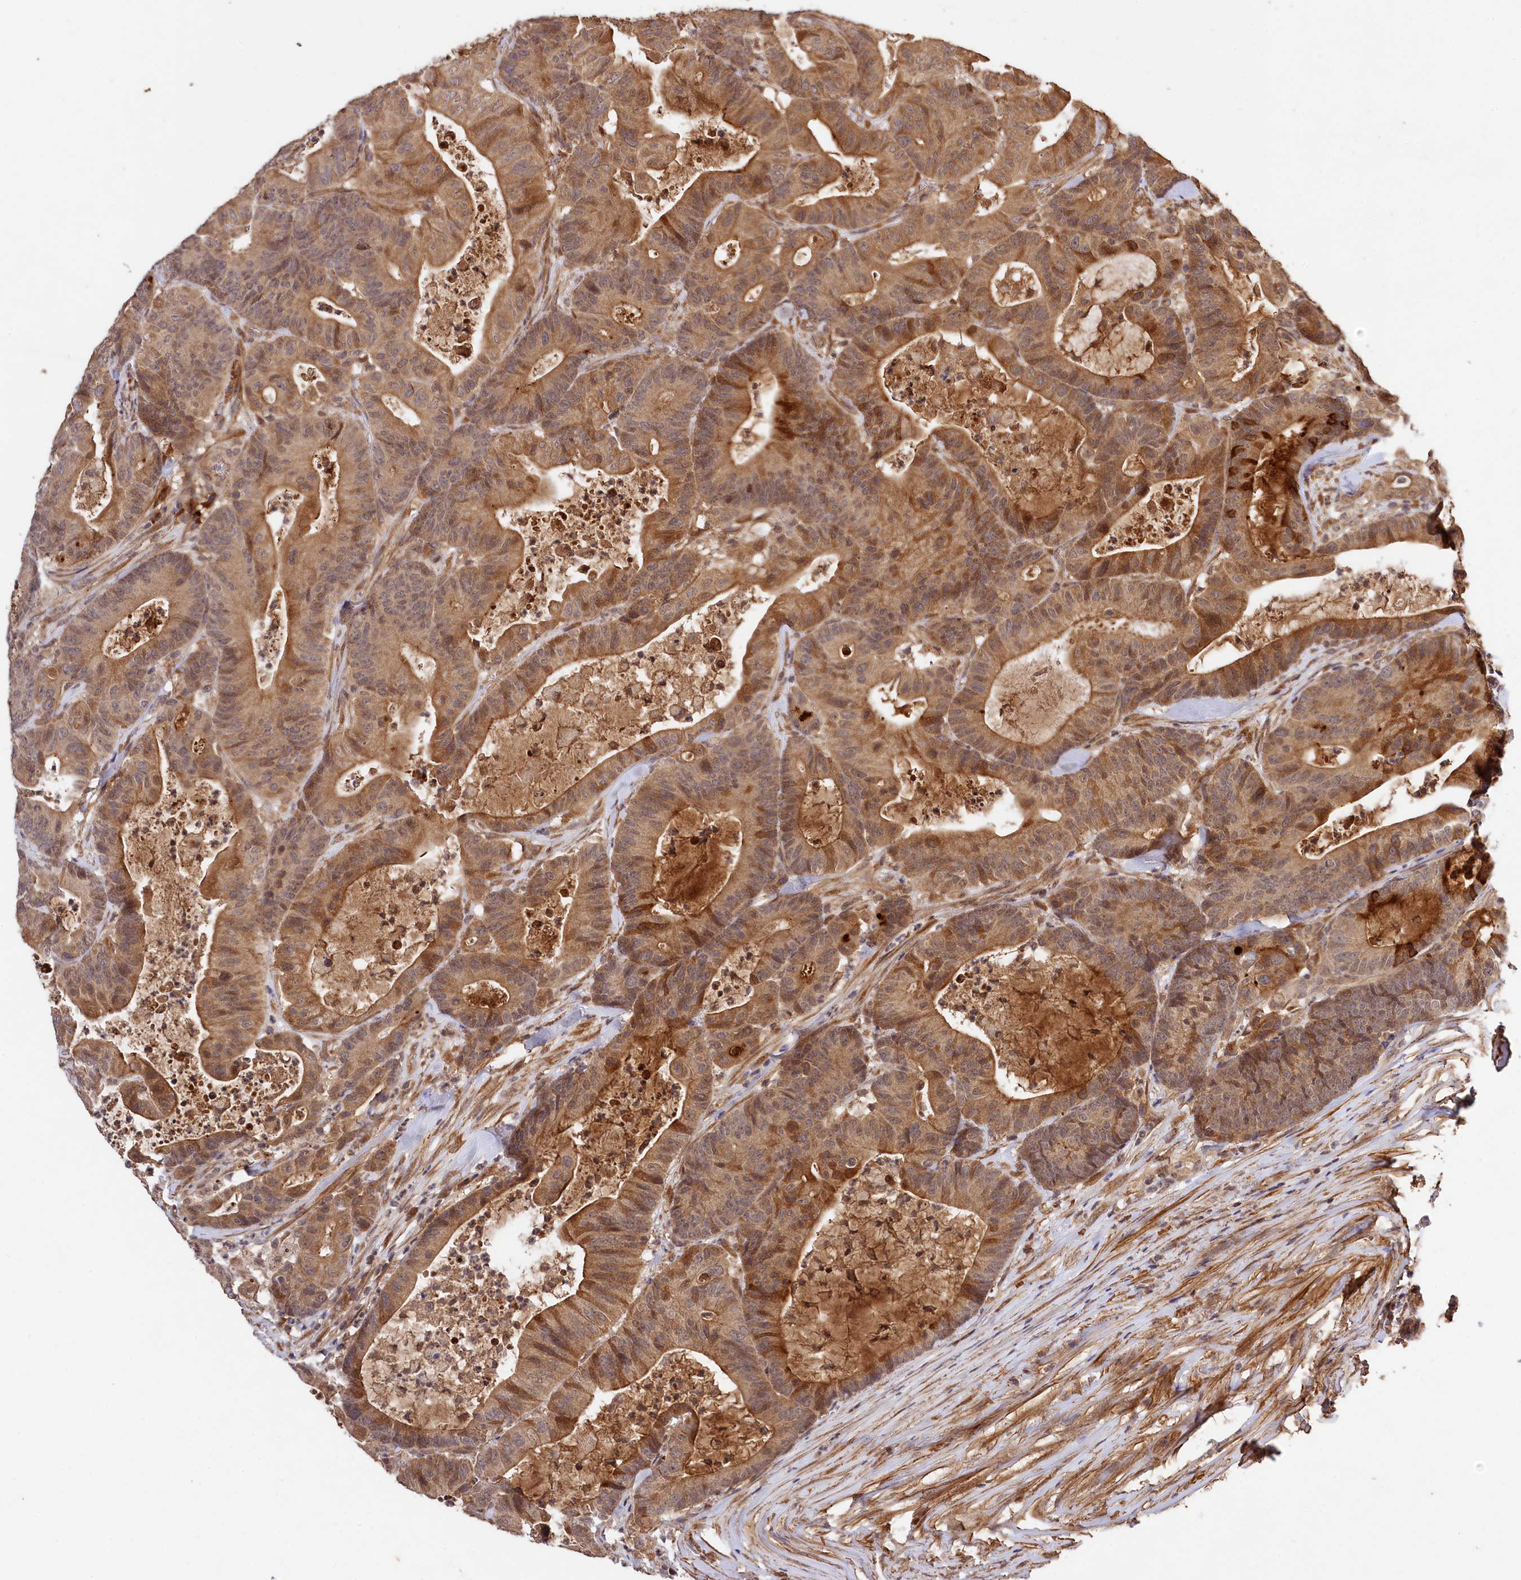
{"staining": {"intensity": "moderate", "quantity": ">75%", "location": "cytoplasmic/membranous"}, "tissue": "colorectal cancer", "cell_type": "Tumor cells", "image_type": "cancer", "snomed": [{"axis": "morphology", "description": "Adenocarcinoma, NOS"}, {"axis": "topography", "description": "Colon"}], "caption": "DAB (3,3'-diaminobenzidine) immunohistochemical staining of colorectal cancer displays moderate cytoplasmic/membranous protein staining in about >75% of tumor cells.", "gene": "MCF2L2", "patient": {"sex": "female", "age": 84}}